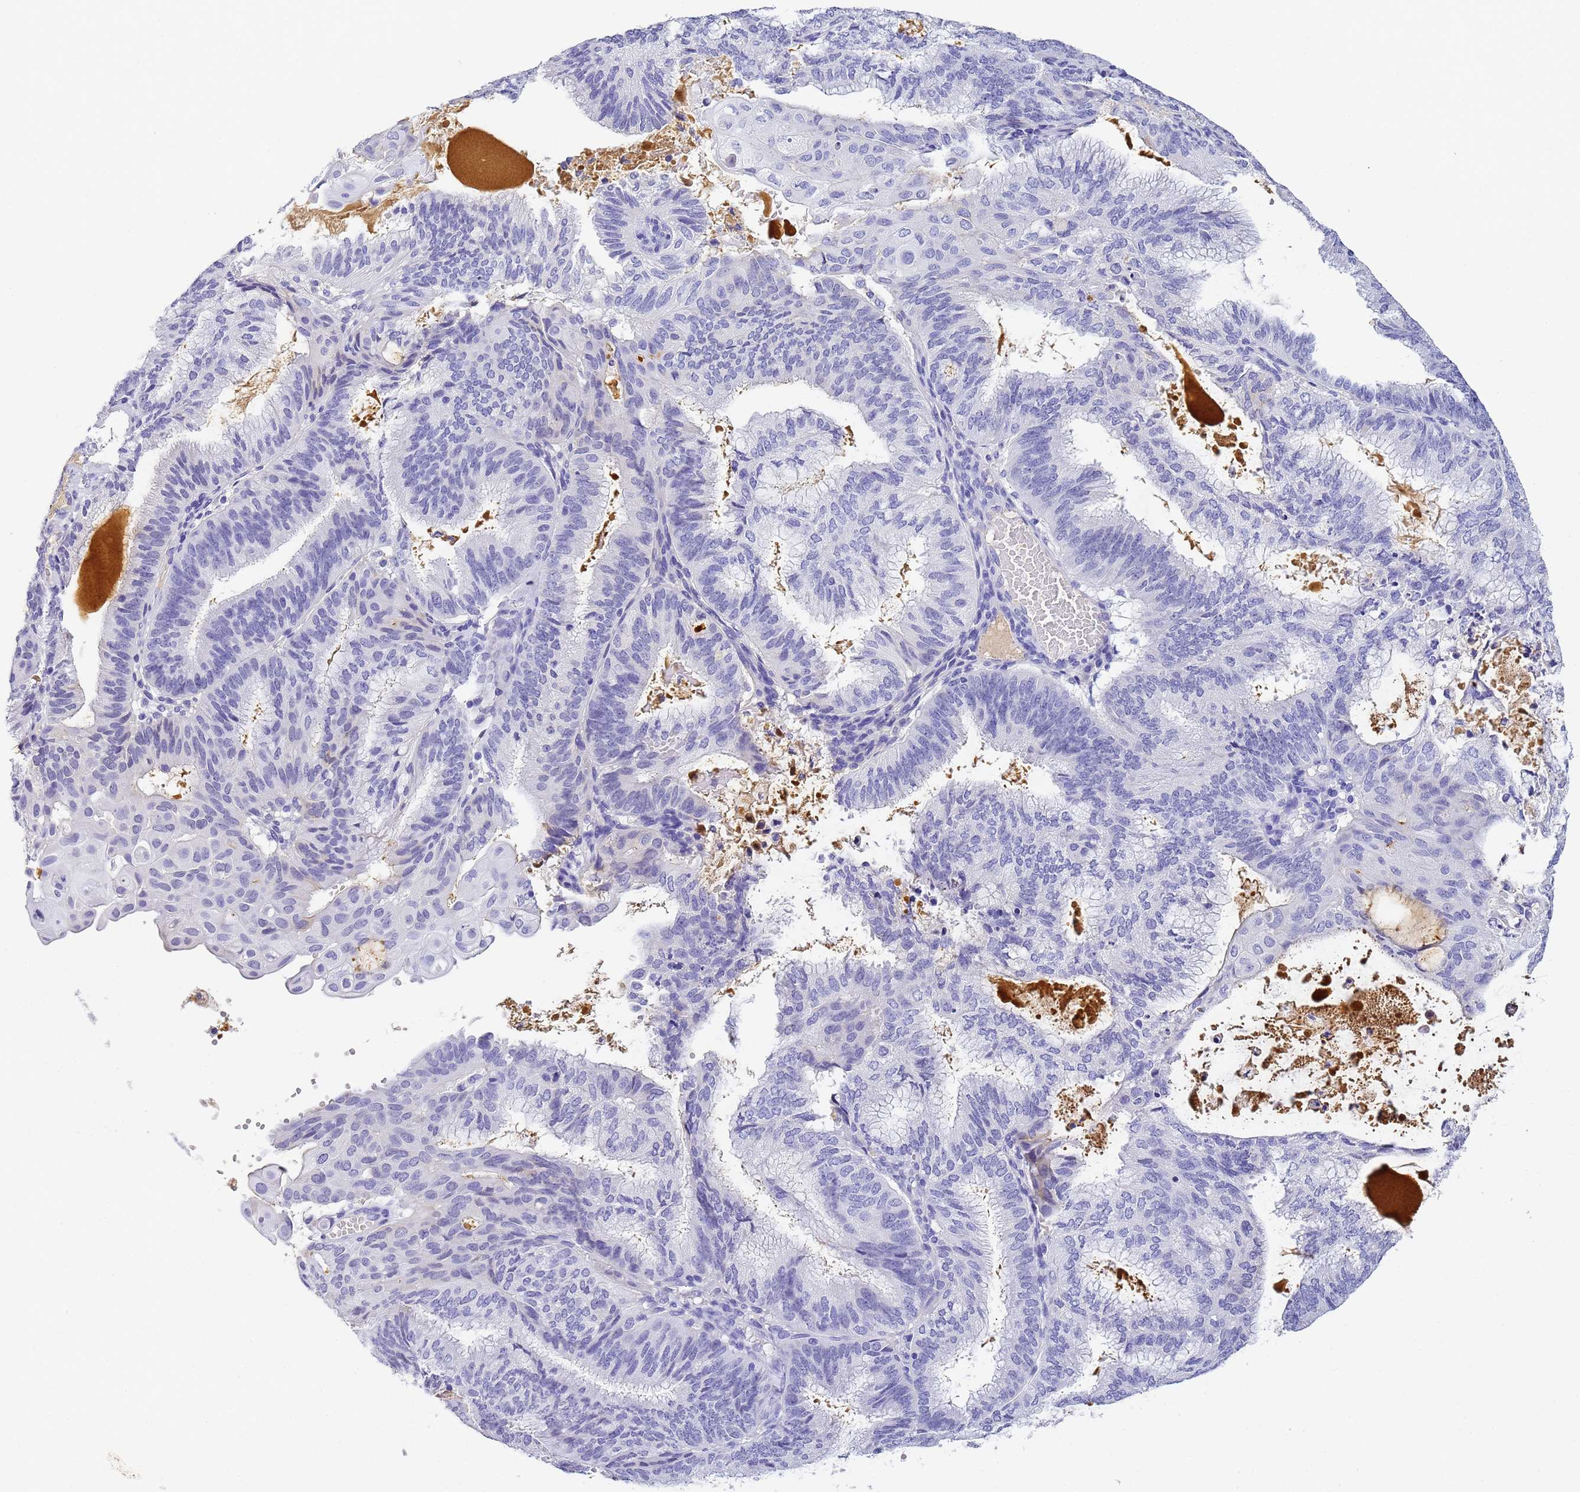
{"staining": {"intensity": "negative", "quantity": "none", "location": "none"}, "tissue": "endometrial cancer", "cell_type": "Tumor cells", "image_type": "cancer", "snomed": [{"axis": "morphology", "description": "Adenocarcinoma, NOS"}, {"axis": "topography", "description": "Endometrium"}], "caption": "Immunohistochemical staining of human endometrial cancer reveals no significant positivity in tumor cells. Brightfield microscopy of IHC stained with DAB (brown) and hematoxylin (blue), captured at high magnification.", "gene": "CFHR2", "patient": {"sex": "female", "age": 49}}